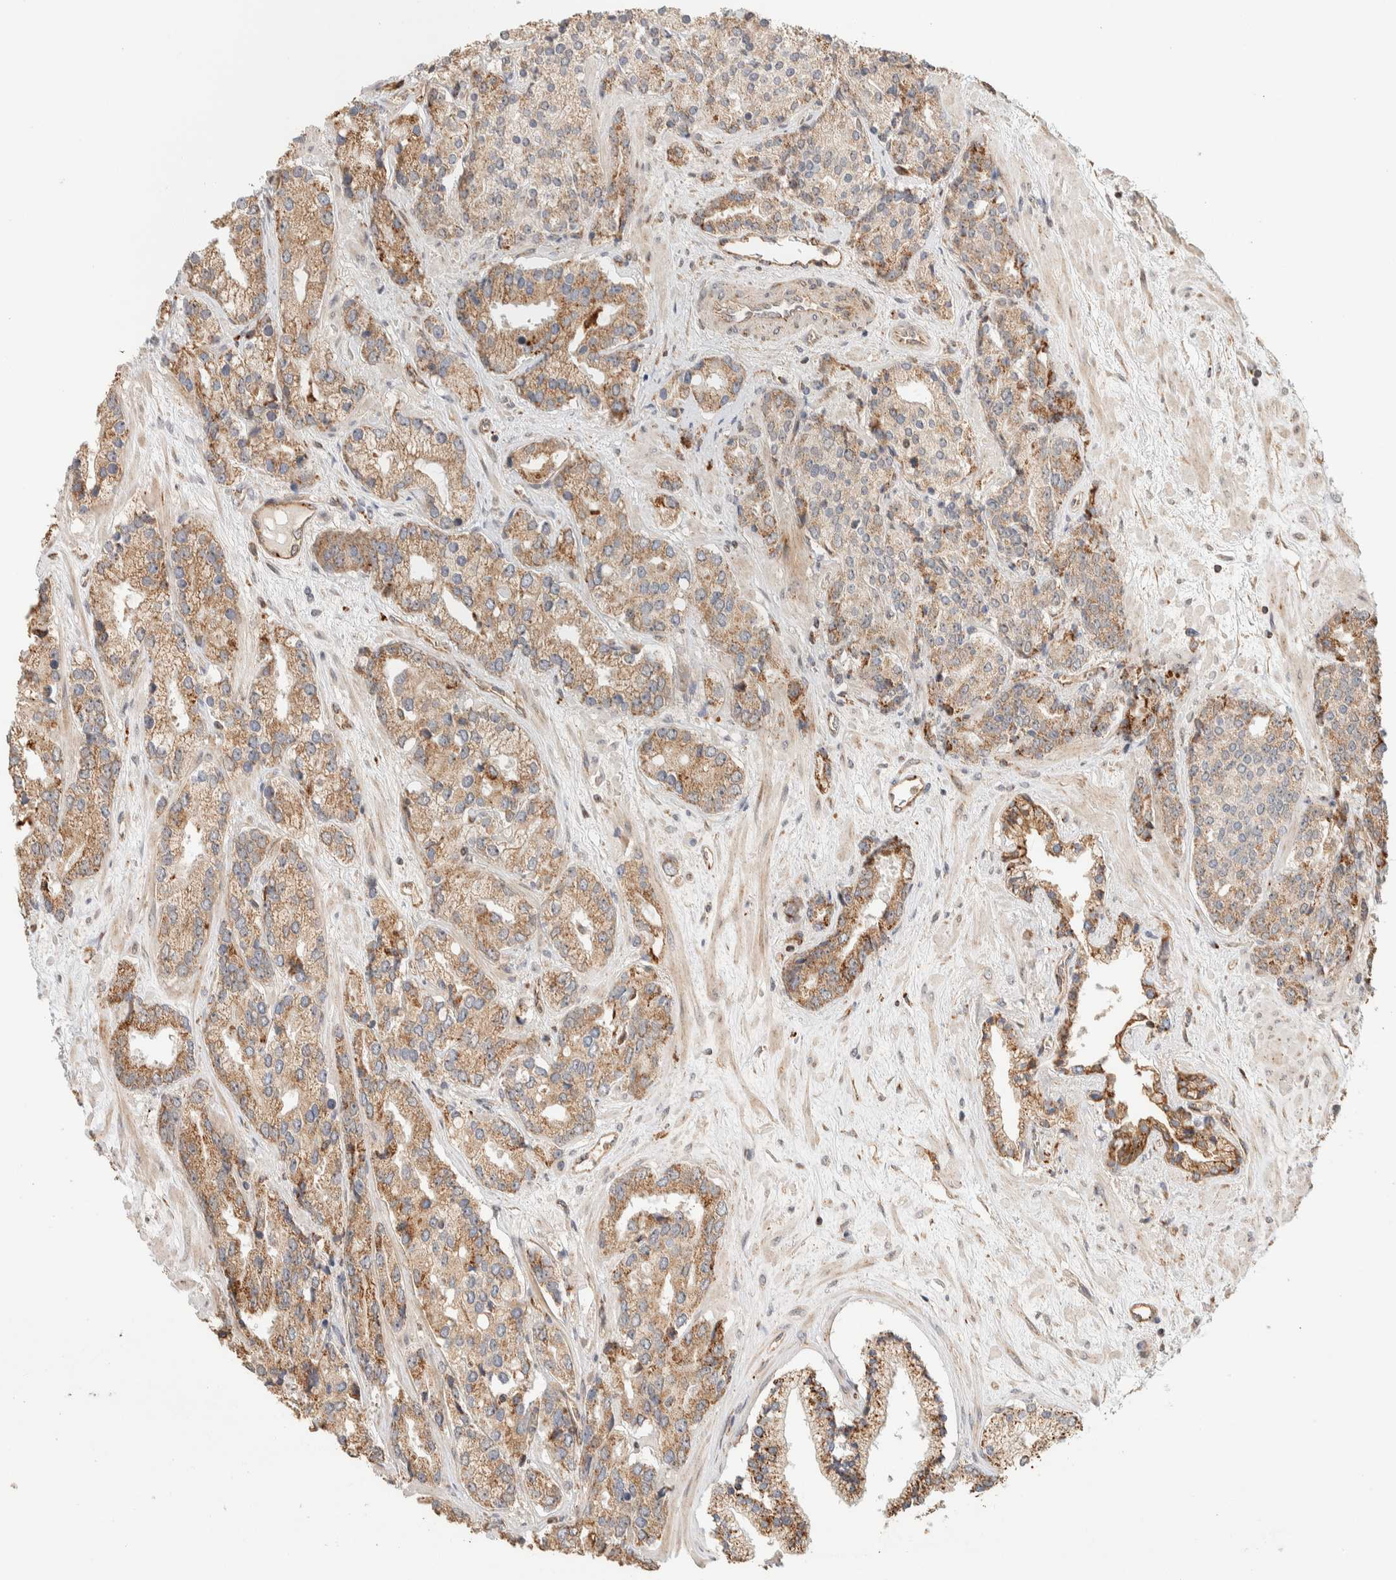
{"staining": {"intensity": "weak", "quantity": ">75%", "location": "cytoplasmic/membranous"}, "tissue": "prostate cancer", "cell_type": "Tumor cells", "image_type": "cancer", "snomed": [{"axis": "morphology", "description": "Adenocarcinoma, High grade"}, {"axis": "topography", "description": "Prostate"}], "caption": "A brown stain labels weak cytoplasmic/membranous positivity of a protein in human high-grade adenocarcinoma (prostate) tumor cells.", "gene": "KIF9", "patient": {"sex": "male", "age": 71}}